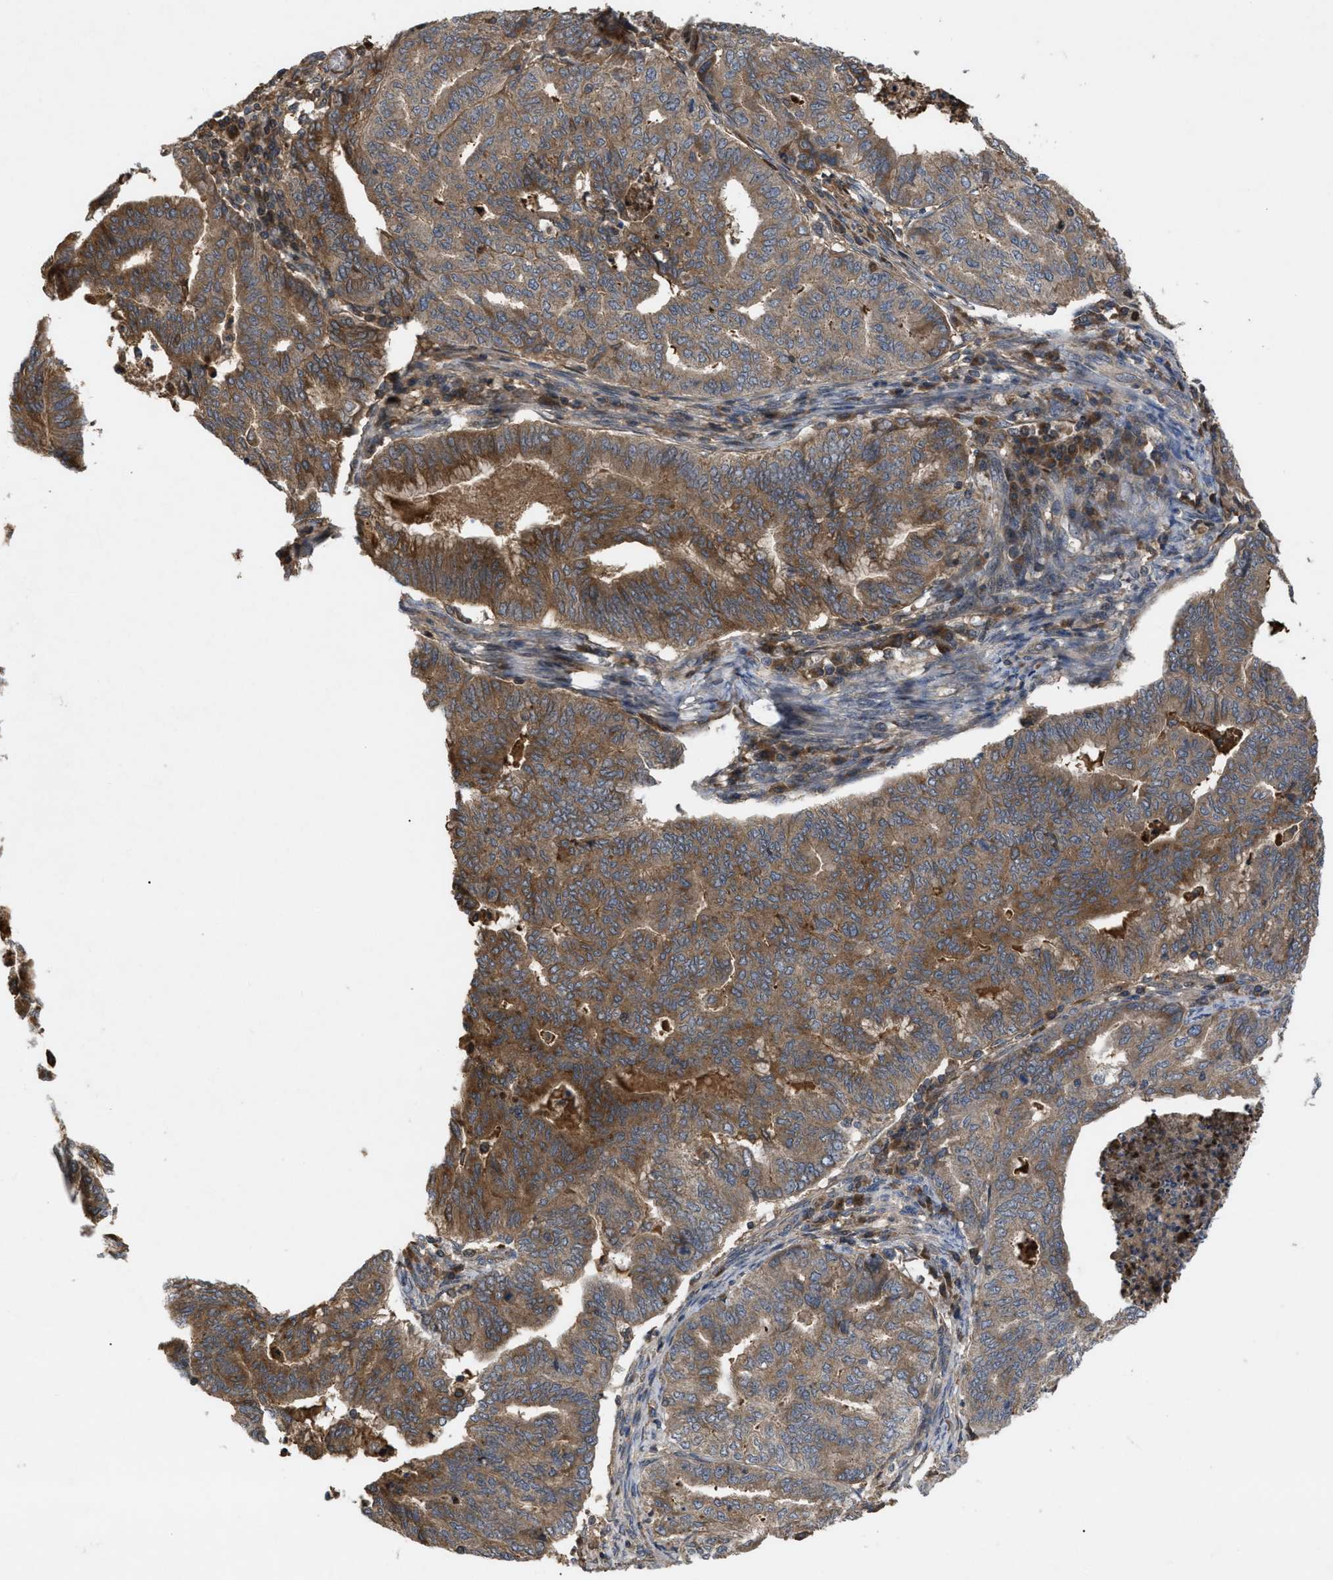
{"staining": {"intensity": "moderate", "quantity": ">75%", "location": "cytoplasmic/membranous"}, "tissue": "endometrial cancer", "cell_type": "Tumor cells", "image_type": "cancer", "snomed": [{"axis": "morphology", "description": "Adenocarcinoma, NOS"}, {"axis": "topography", "description": "Endometrium"}], "caption": "Adenocarcinoma (endometrial) stained with a brown dye shows moderate cytoplasmic/membranous positive positivity in approximately >75% of tumor cells.", "gene": "RAB2A", "patient": {"sex": "female", "age": 79}}